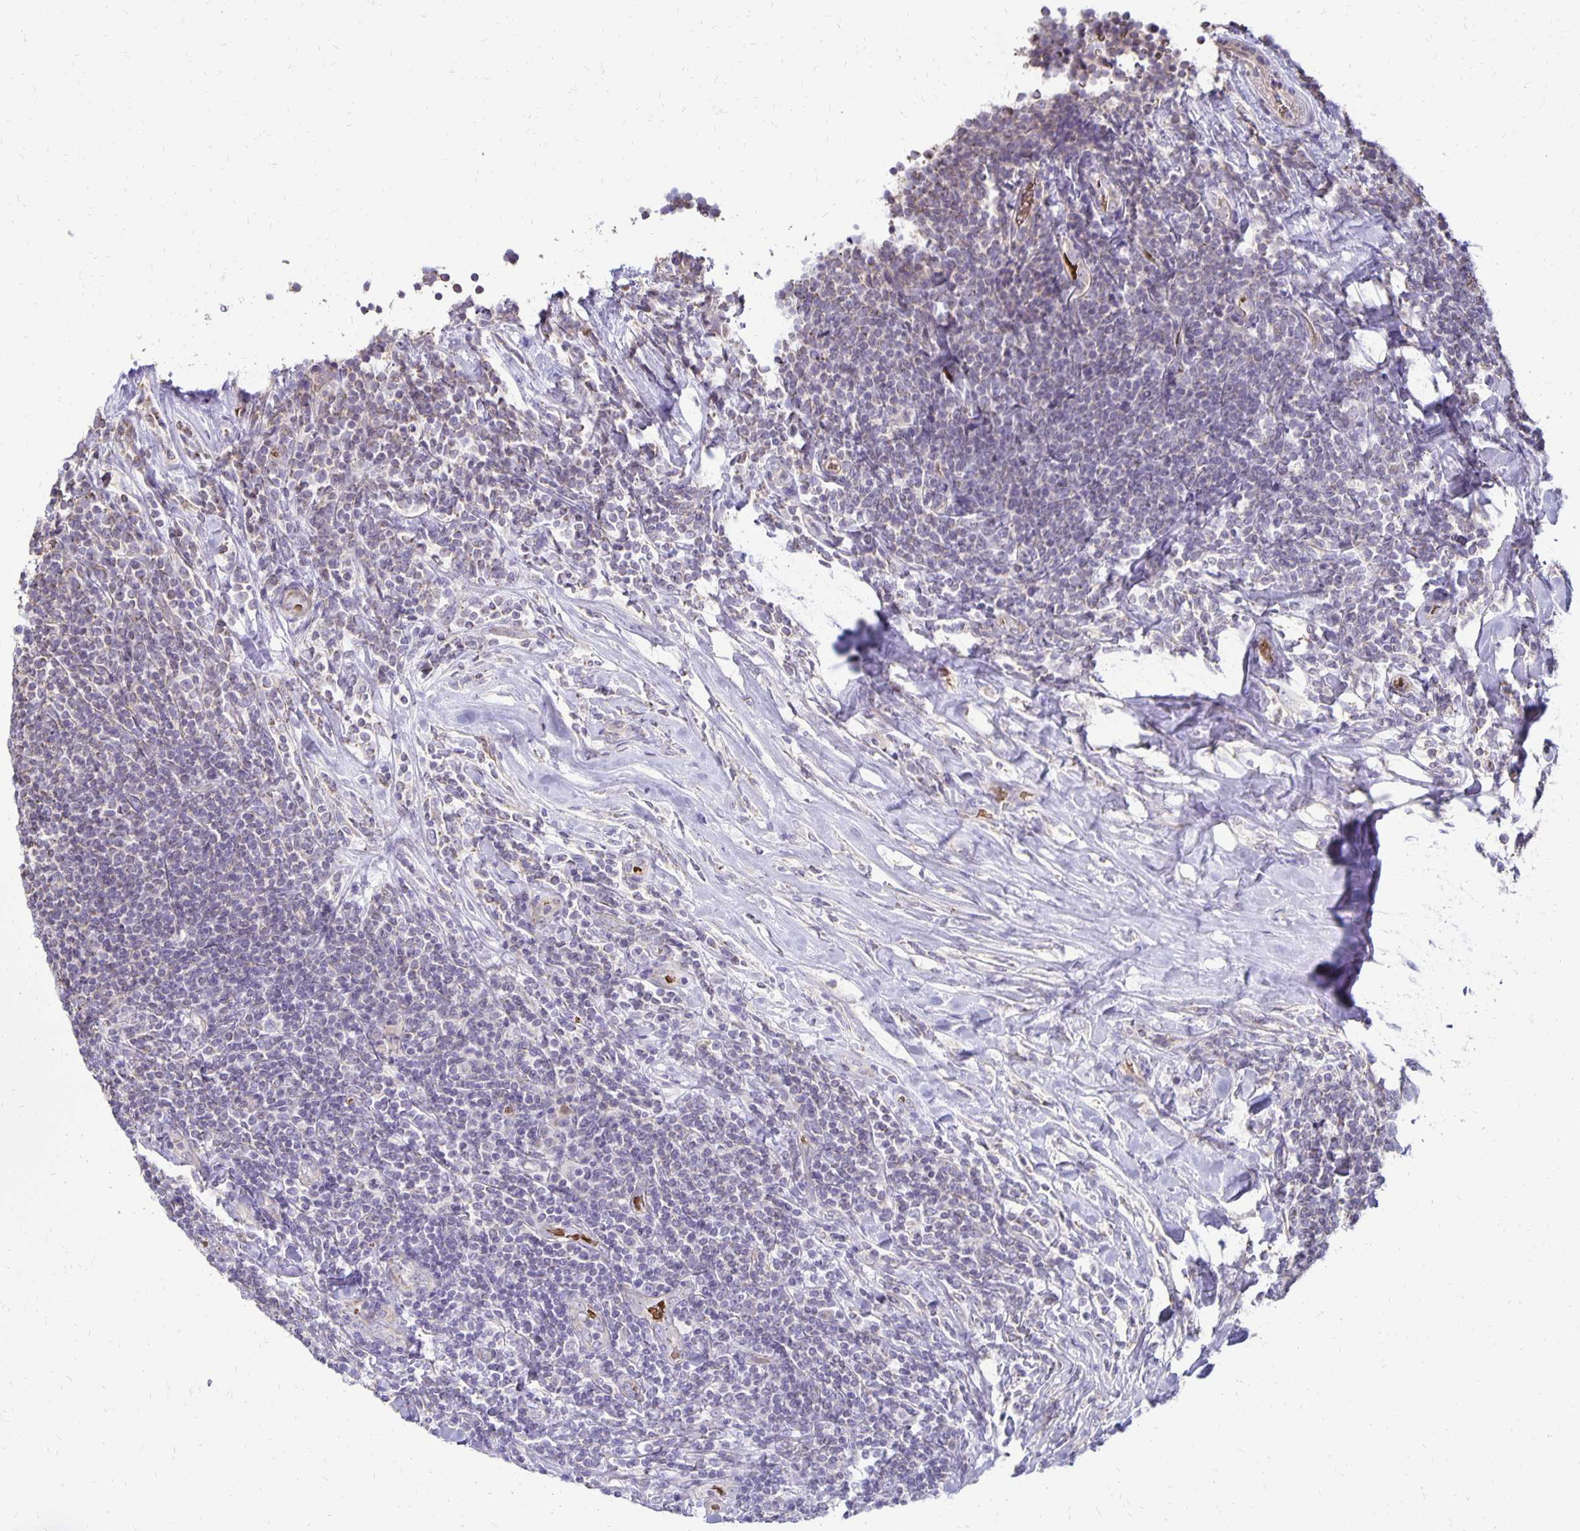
{"staining": {"intensity": "negative", "quantity": "none", "location": "none"}, "tissue": "lymphoma", "cell_type": "Tumor cells", "image_type": "cancer", "snomed": [{"axis": "morphology", "description": "Malignant lymphoma, non-Hodgkin's type, Low grade"}, {"axis": "topography", "description": "Lymph node"}], "caption": "Protein analysis of lymphoma reveals no significant expression in tumor cells. The staining was performed using DAB (3,3'-diaminobenzidine) to visualize the protein expression in brown, while the nuclei were stained in blue with hematoxylin (Magnification: 20x).", "gene": "FN3K", "patient": {"sex": "male", "age": 52}}